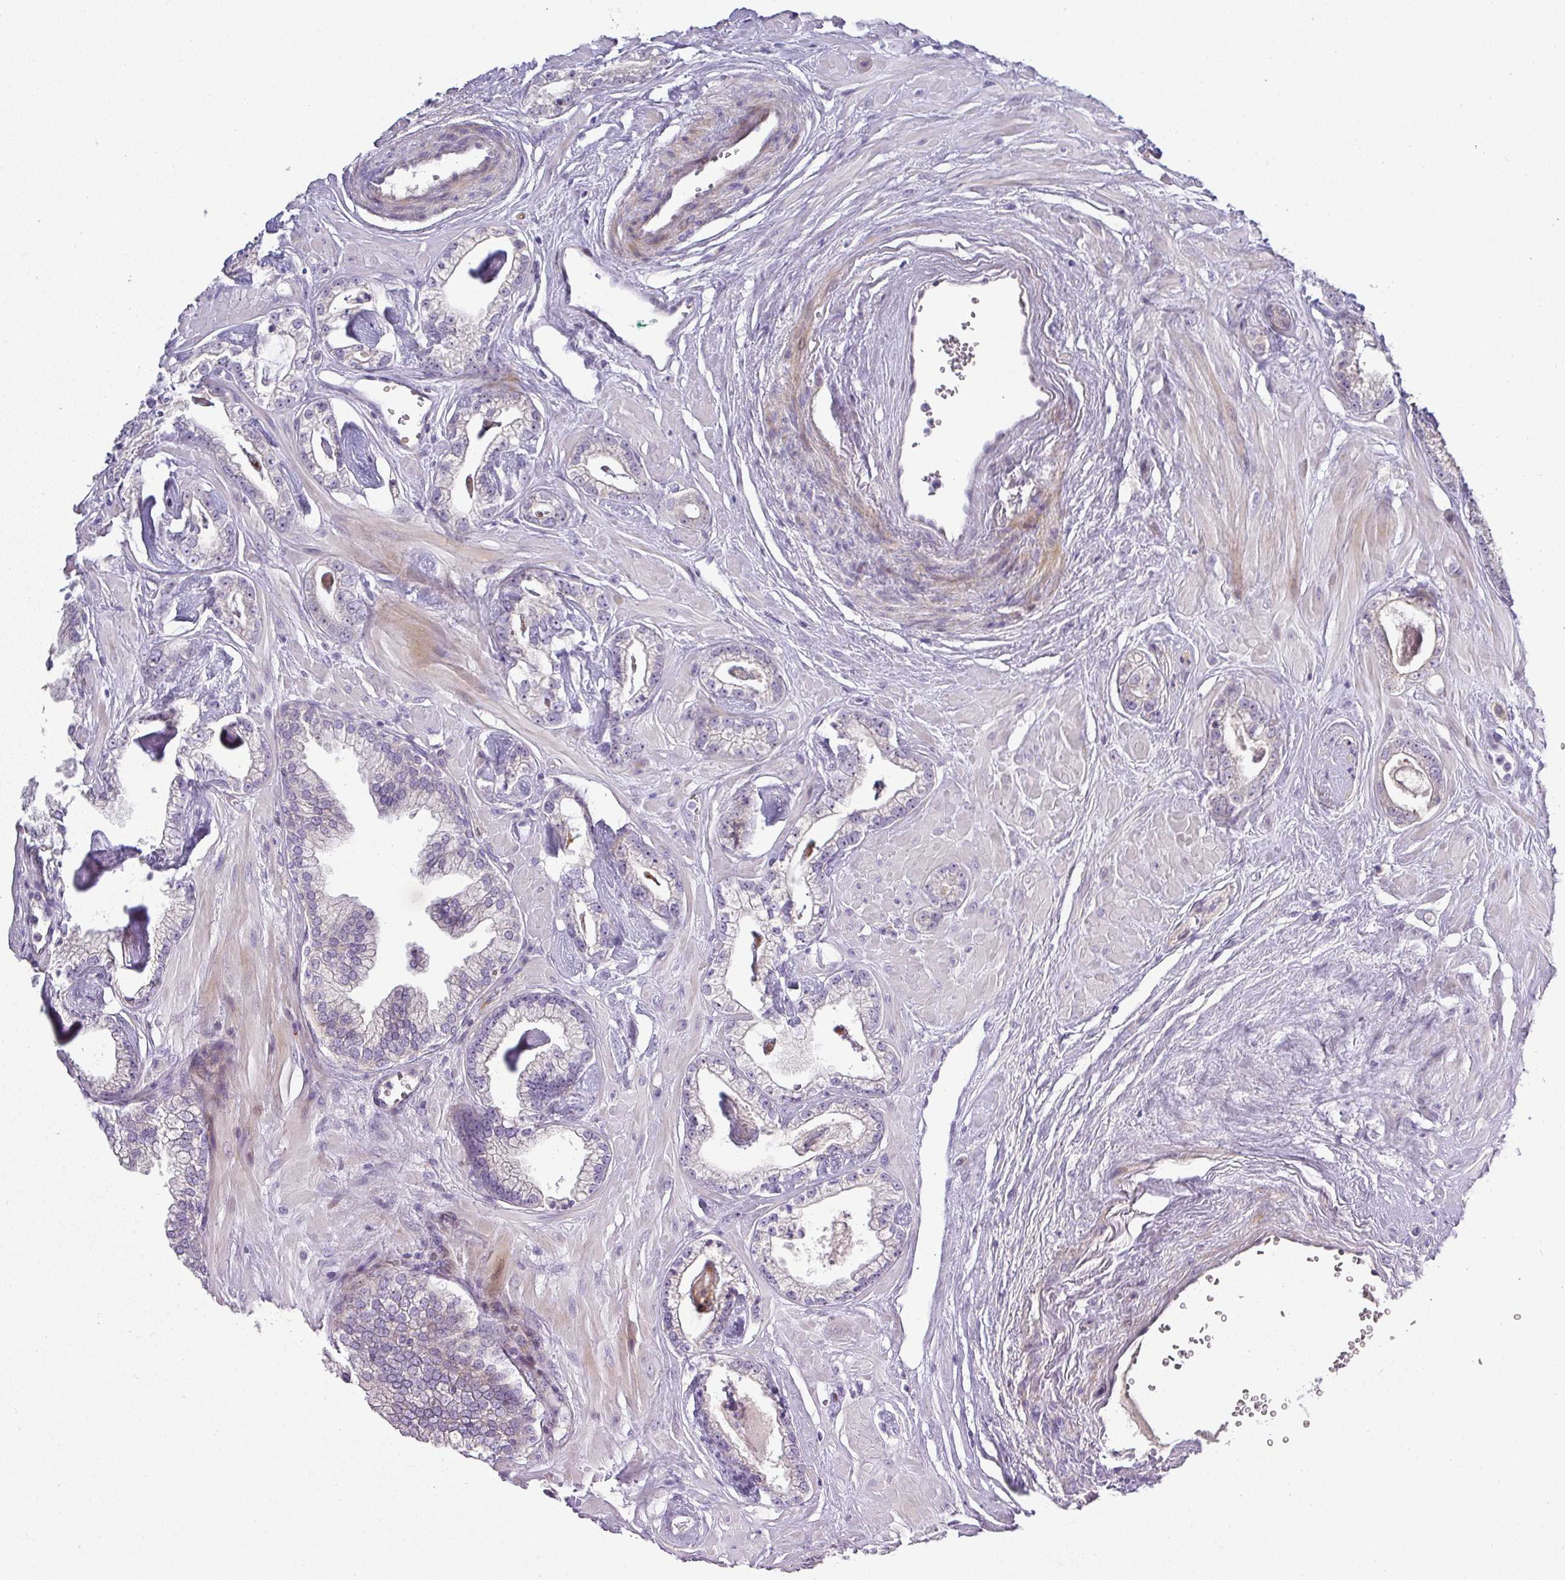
{"staining": {"intensity": "negative", "quantity": "none", "location": "none"}, "tissue": "prostate cancer", "cell_type": "Tumor cells", "image_type": "cancer", "snomed": [{"axis": "morphology", "description": "Adenocarcinoma, Low grade"}, {"axis": "topography", "description": "Prostate"}], "caption": "An immunohistochemistry photomicrograph of adenocarcinoma (low-grade) (prostate) is shown. There is no staining in tumor cells of adenocarcinoma (low-grade) (prostate).", "gene": "ATP6V1F", "patient": {"sex": "male", "age": 60}}